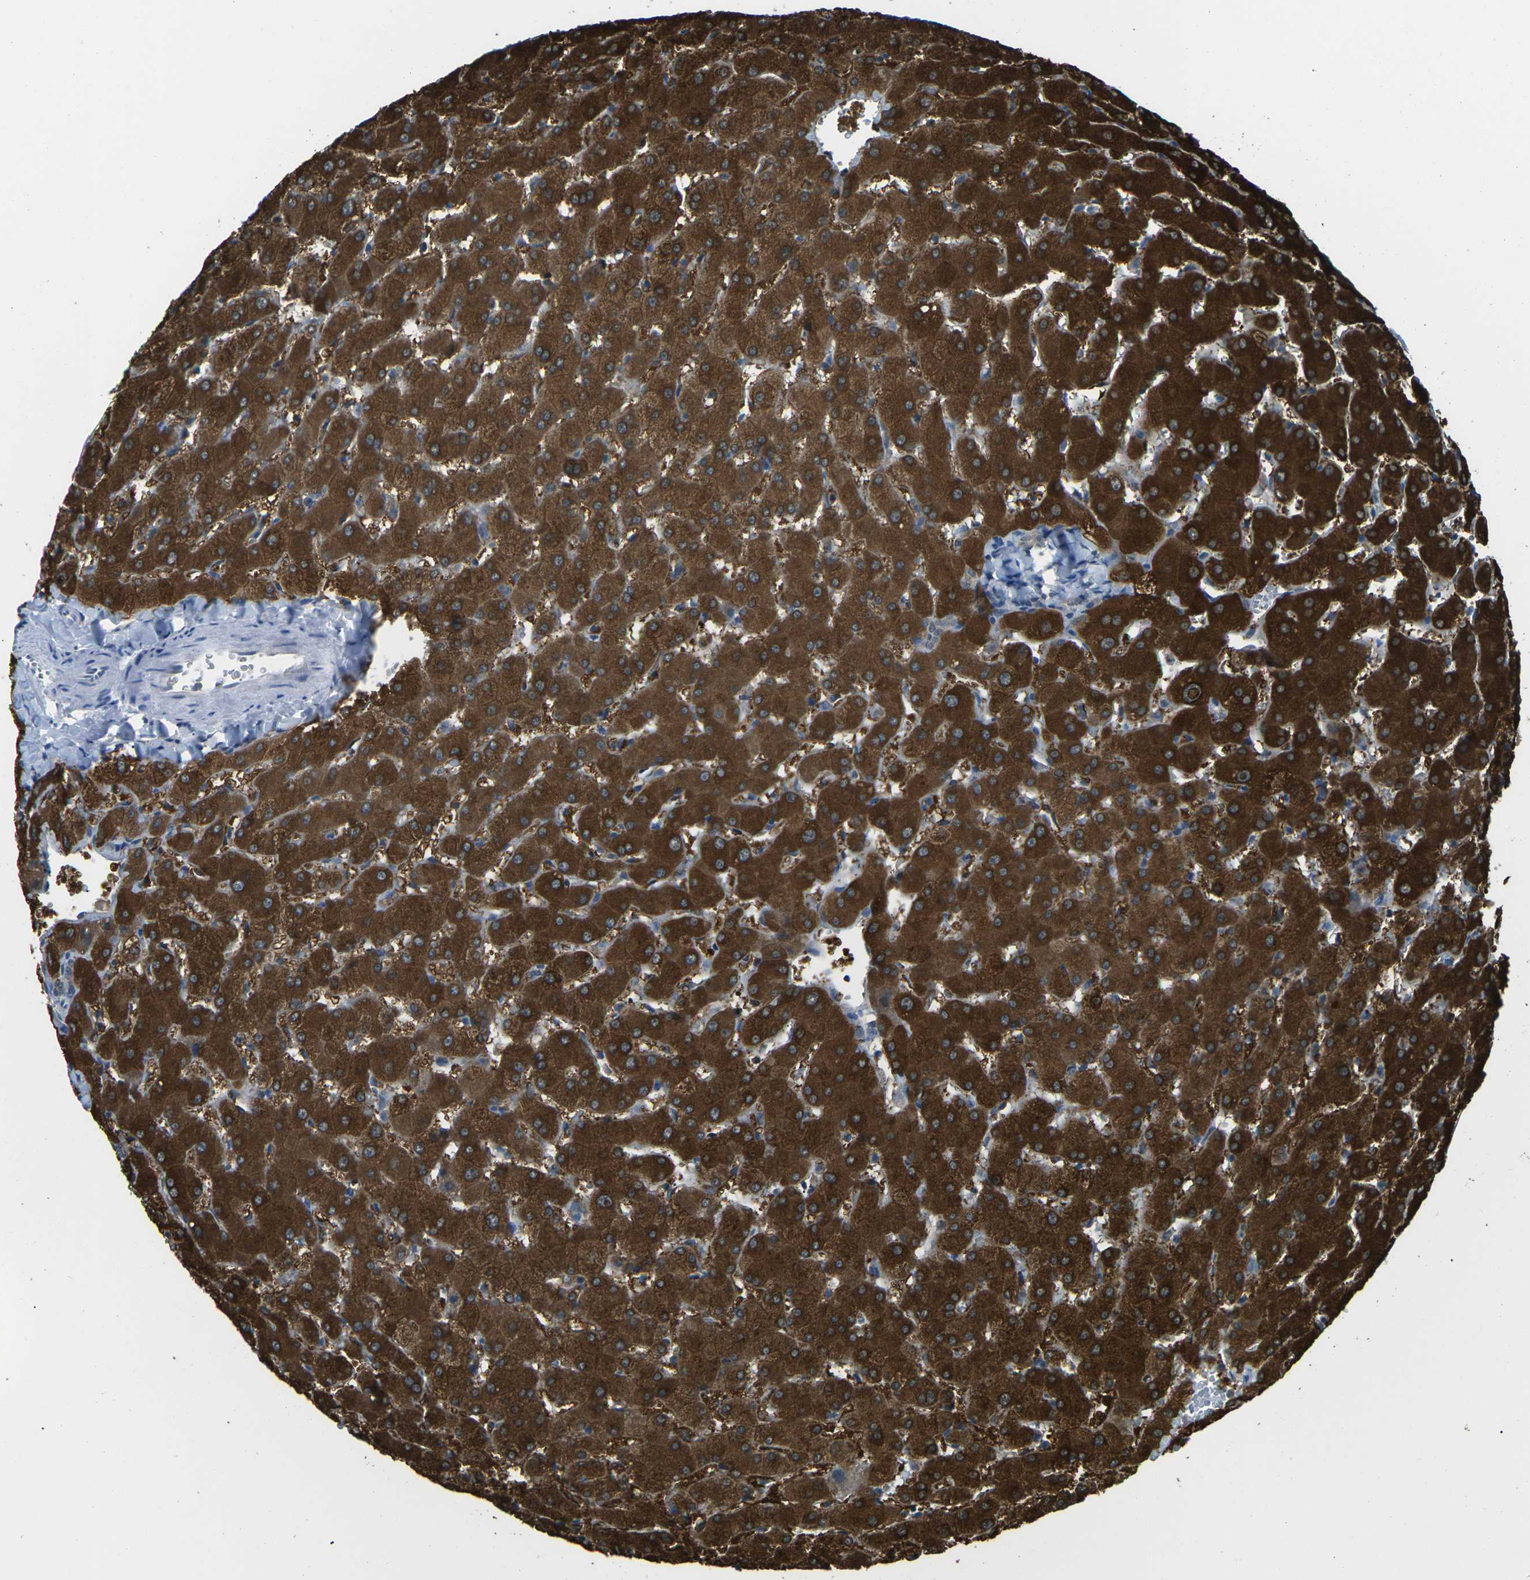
{"staining": {"intensity": "weak", "quantity": ">75%", "location": "cytoplasmic/membranous"}, "tissue": "liver", "cell_type": "Cholangiocytes", "image_type": "normal", "snomed": [{"axis": "morphology", "description": "Normal tissue, NOS"}, {"axis": "topography", "description": "Liver"}], "caption": "Cholangiocytes reveal low levels of weak cytoplasmic/membranous positivity in about >75% of cells in unremarkable human liver. (brown staining indicates protein expression, while blue staining denotes nuclei).", "gene": "PIEZO2", "patient": {"sex": "female", "age": 63}}